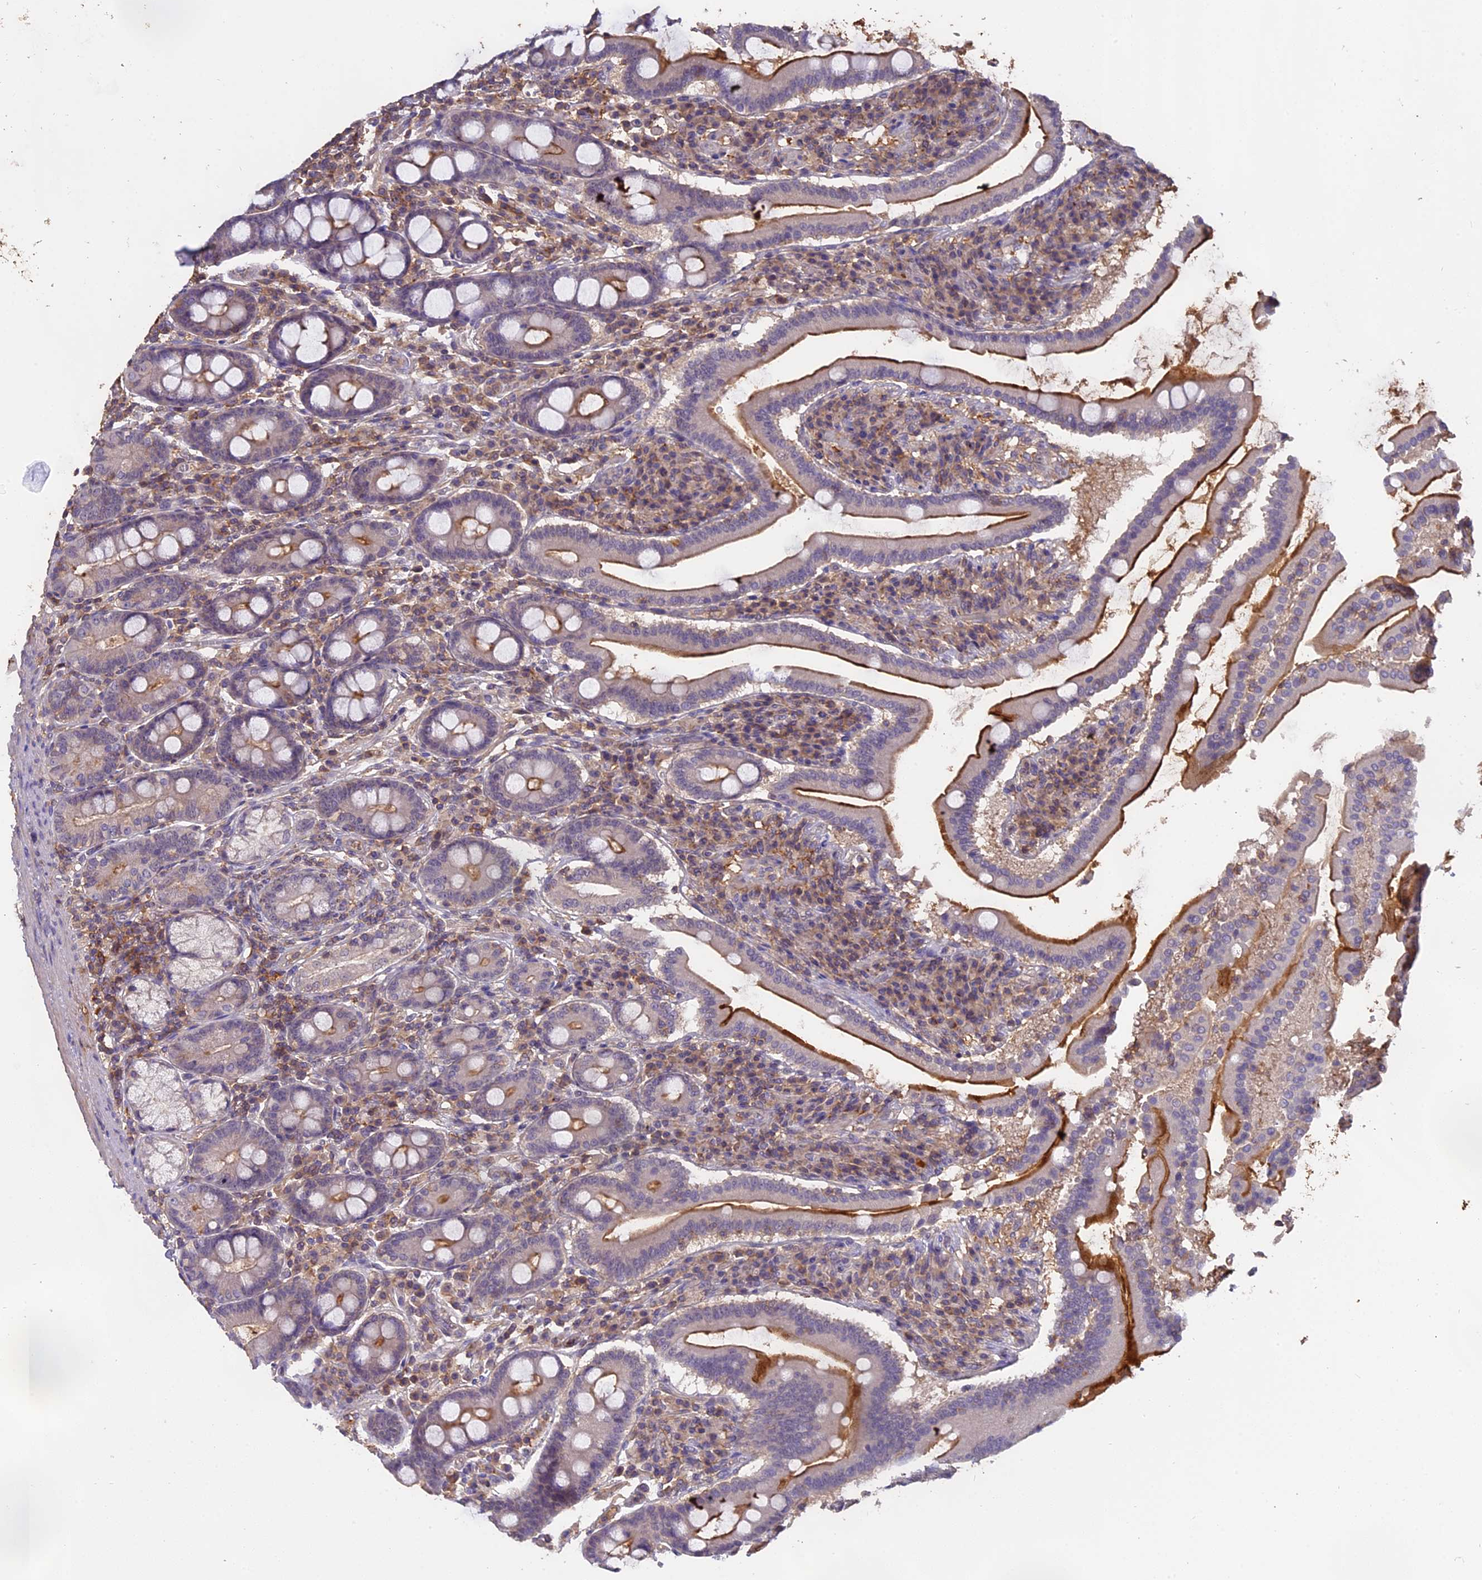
{"staining": {"intensity": "strong", "quantity": "25%-75%", "location": "cytoplasmic/membranous"}, "tissue": "duodenum", "cell_type": "Glandular cells", "image_type": "normal", "snomed": [{"axis": "morphology", "description": "Normal tissue, NOS"}, {"axis": "topography", "description": "Duodenum"}], "caption": "High-magnification brightfield microscopy of benign duodenum stained with DAB (3,3'-diaminobenzidine) (brown) and counterstained with hematoxylin (blue). glandular cells exhibit strong cytoplasmic/membranous positivity is identified in approximately25%-75% of cells.", "gene": "CFAP119", "patient": {"sex": "male", "age": 50}}